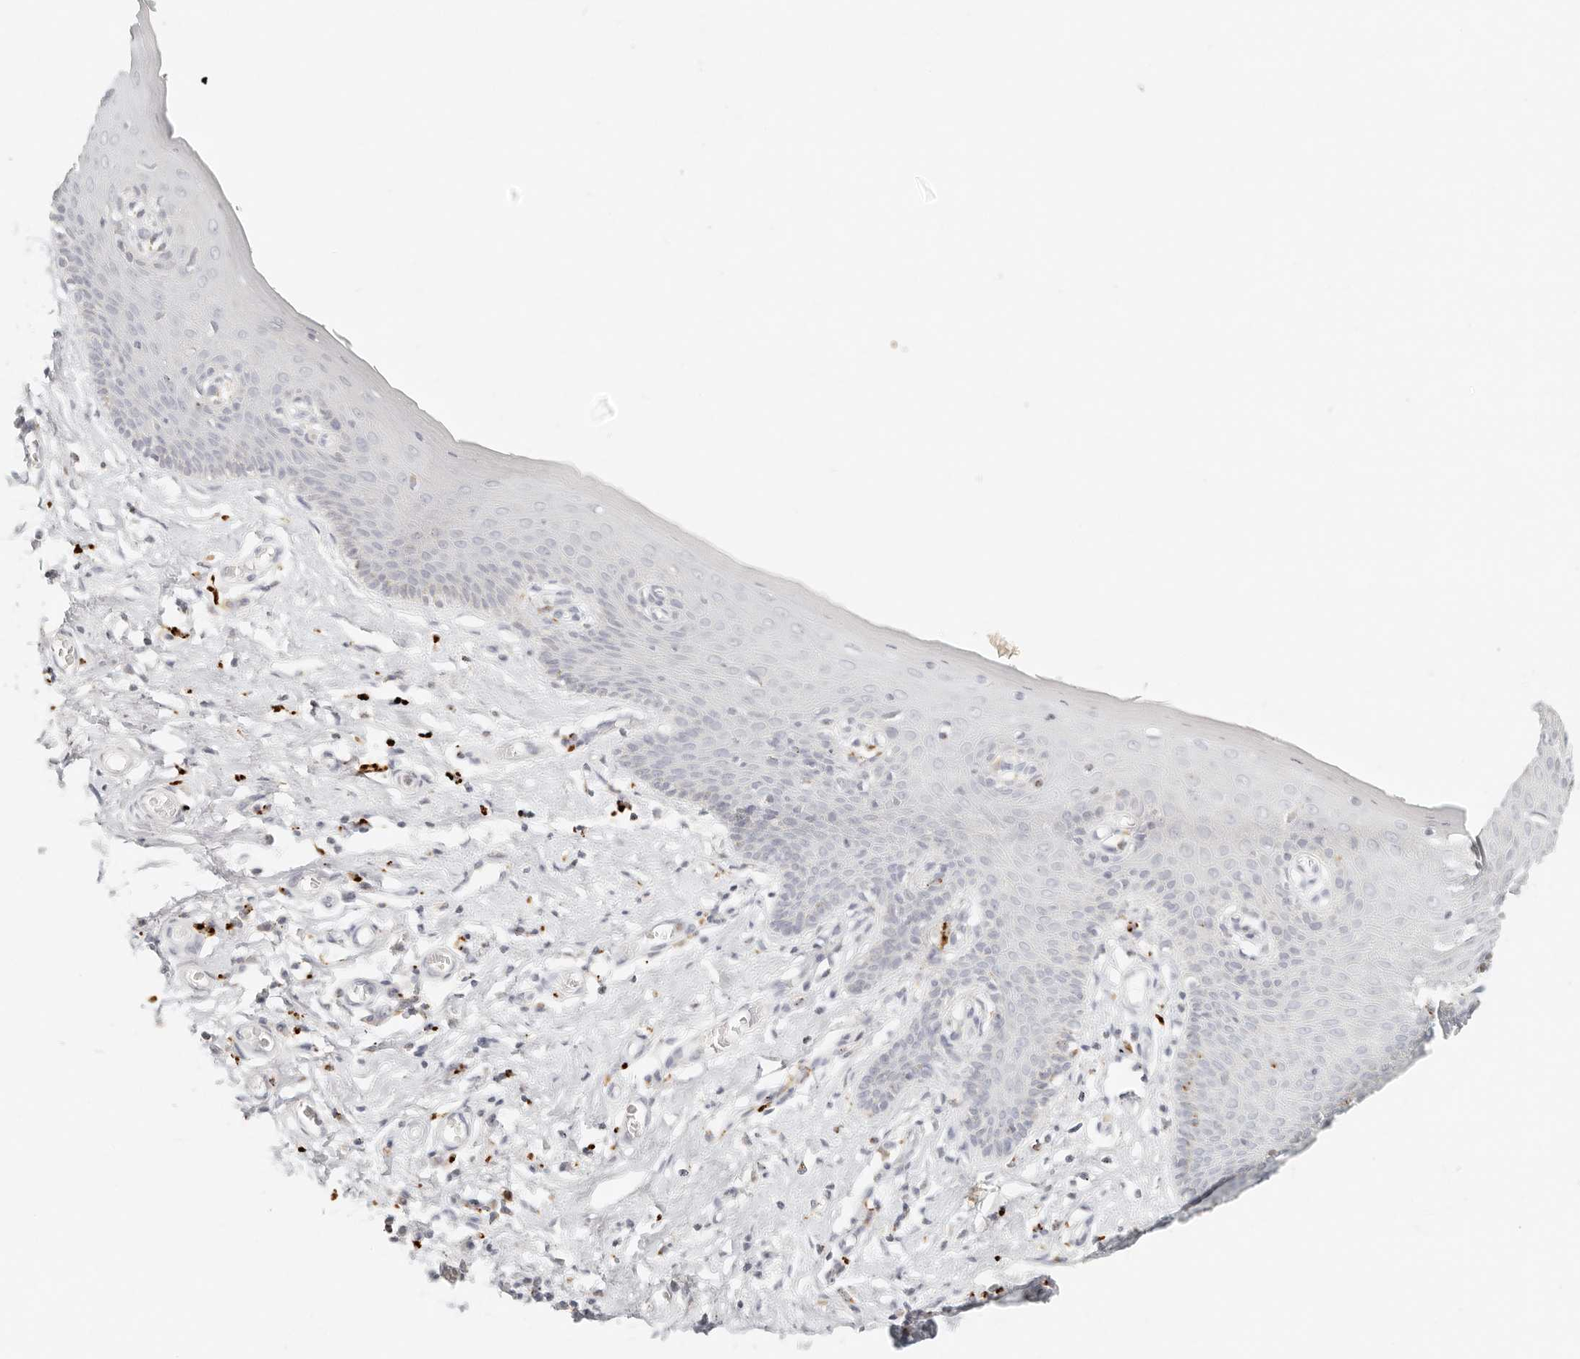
{"staining": {"intensity": "moderate", "quantity": "<25%", "location": "cytoplasmic/membranous"}, "tissue": "skin", "cell_type": "Epidermal cells", "image_type": "normal", "snomed": [{"axis": "morphology", "description": "Normal tissue, NOS"}, {"axis": "topography", "description": "Vulva"}], "caption": "Epidermal cells show low levels of moderate cytoplasmic/membranous expression in about <25% of cells in benign skin.", "gene": "RNASET2", "patient": {"sex": "female", "age": 66}}